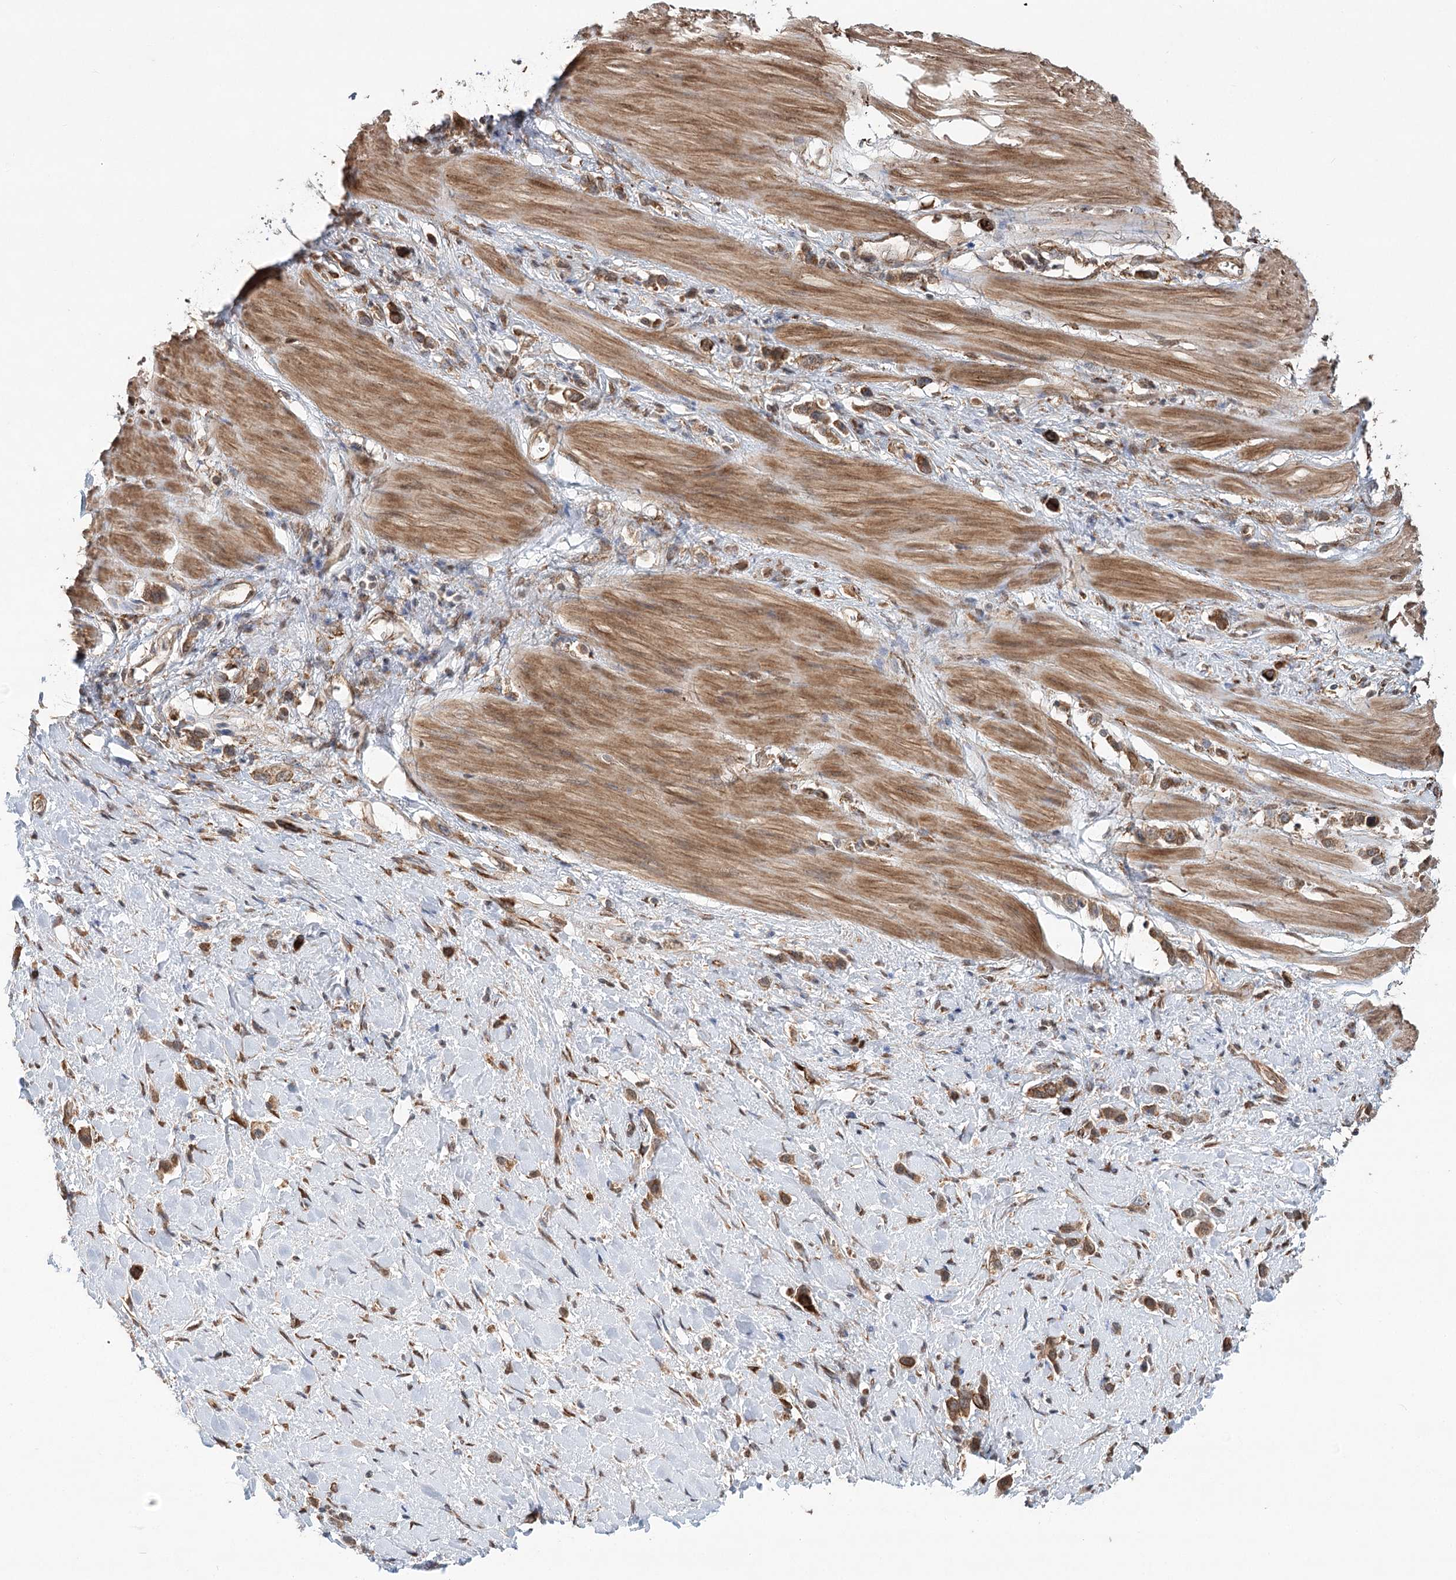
{"staining": {"intensity": "moderate", "quantity": ">75%", "location": "cytoplasmic/membranous"}, "tissue": "stomach cancer", "cell_type": "Tumor cells", "image_type": "cancer", "snomed": [{"axis": "morphology", "description": "Adenocarcinoma, NOS"}, {"axis": "topography", "description": "Stomach"}], "caption": "Immunohistochemistry (IHC) of human adenocarcinoma (stomach) demonstrates medium levels of moderate cytoplasmic/membranous staining in approximately >75% of tumor cells.", "gene": "DNAJB14", "patient": {"sex": "female", "age": 65}}